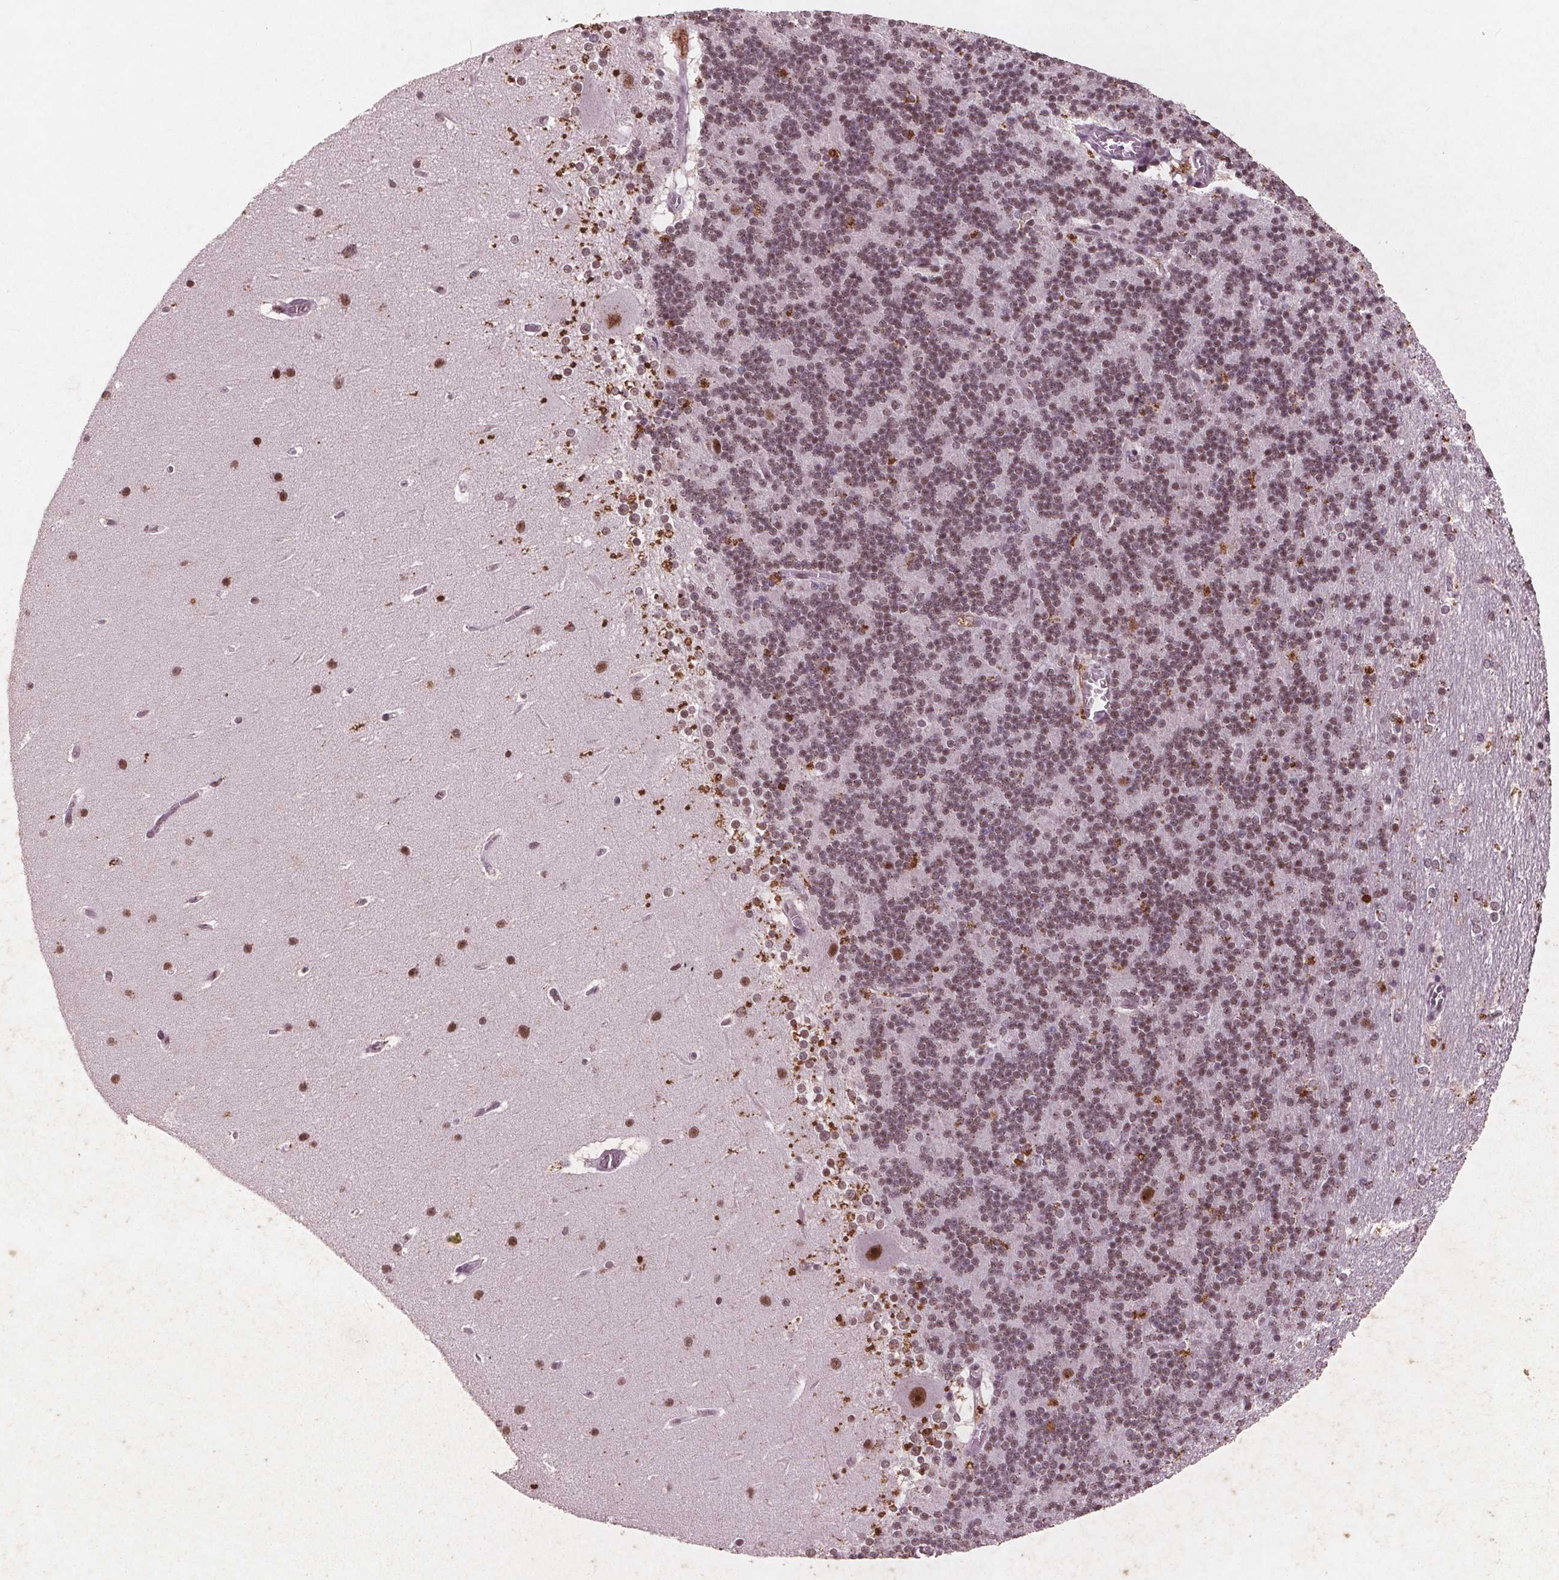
{"staining": {"intensity": "moderate", "quantity": "25%-75%", "location": "nuclear"}, "tissue": "cerebellum", "cell_type": "Cells in granular layer", "image_type": "normal", "snomed": [{"axis": "morphology", "description": "Normal tissue, NOS"}, {"axis": "topography", "description": "Cerebellum"}], "caption": "Protein staining exhibits moderate nuclear staining in approximately 25%-75% of cells in granular layer in normal cerebellum.", "gene": "RPS6KA2", "patient": {"sex": "female", "age": 19}}